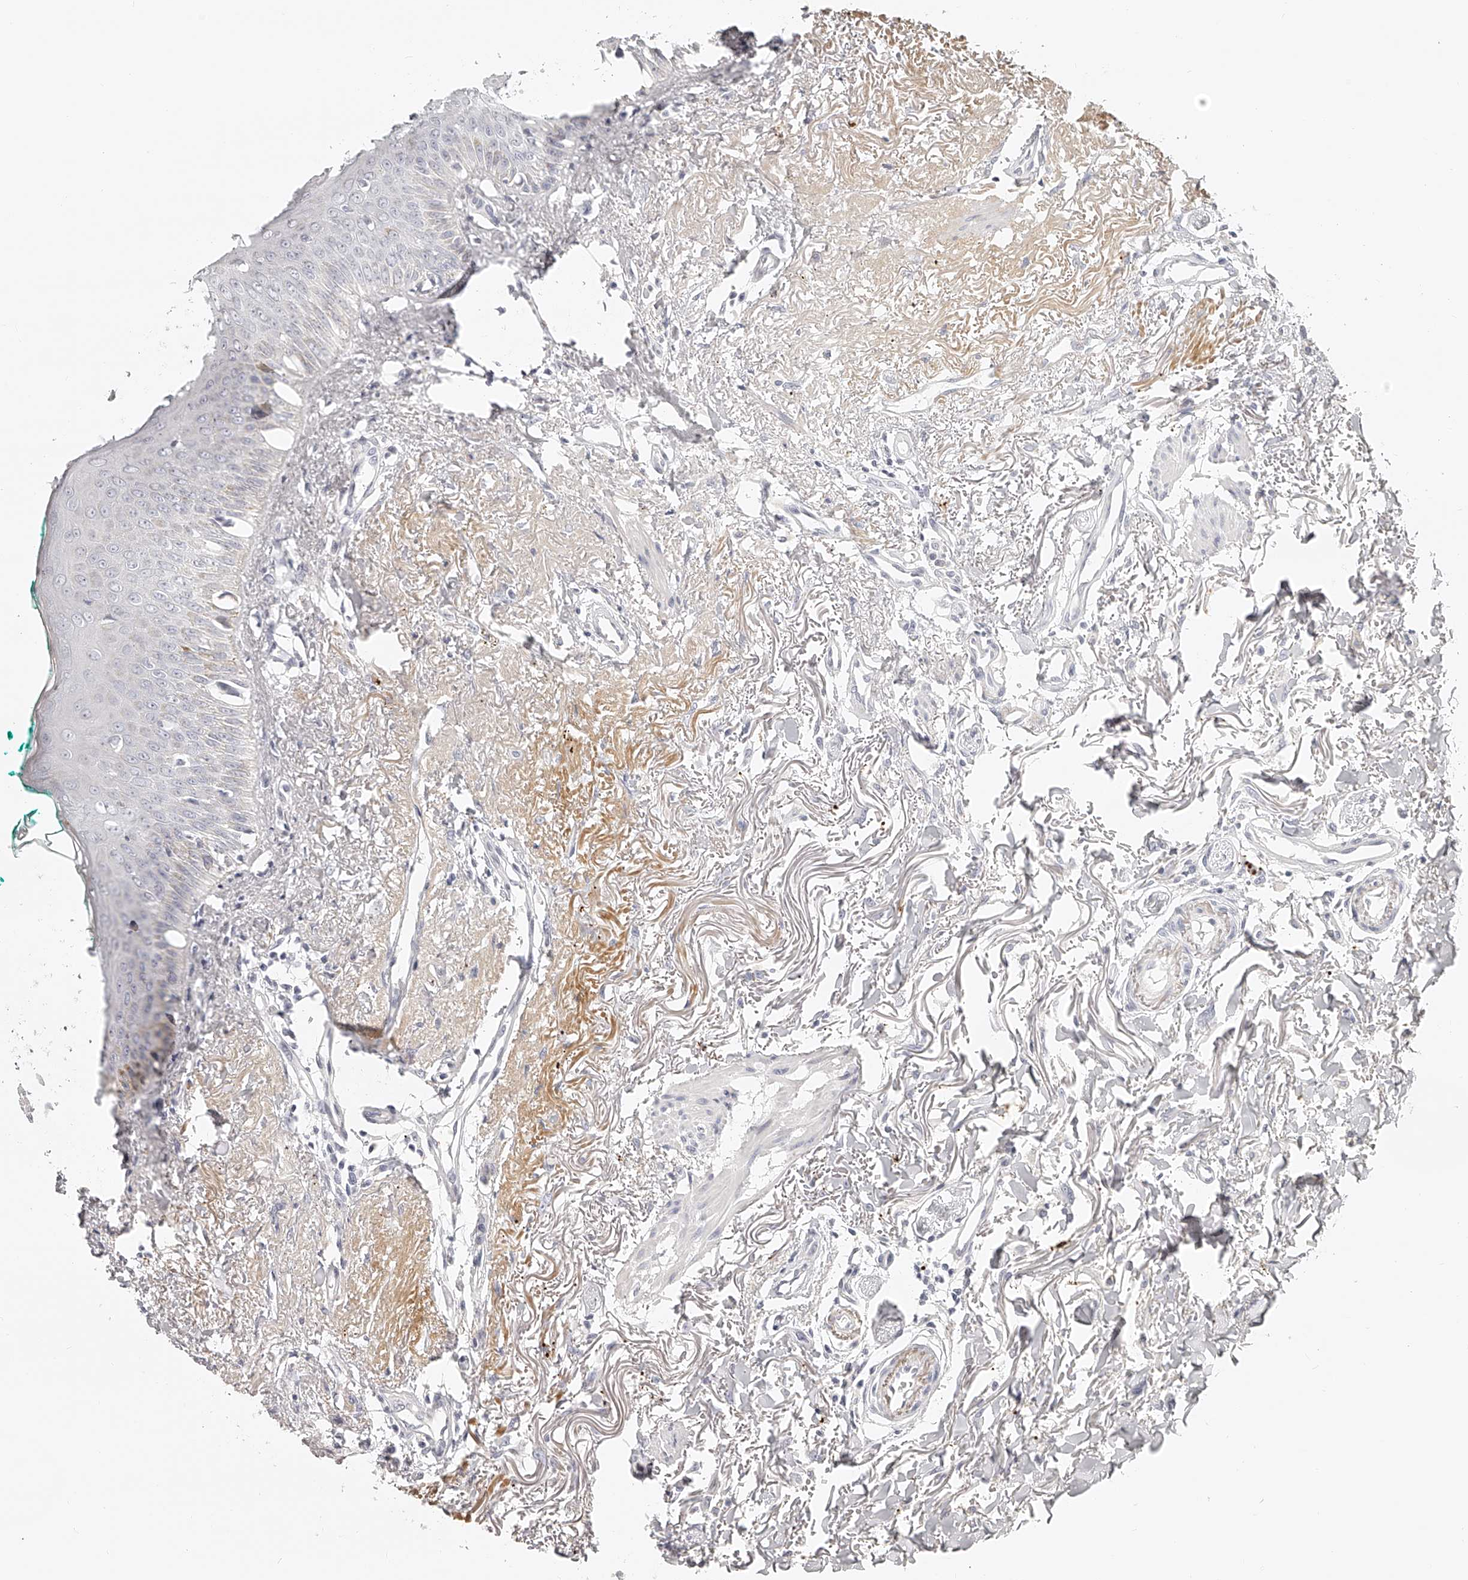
{"staining": {"intensity": "weak", "quantity": "<25%", "location": "cytoplasmic/membranous"}, "tissue": "oral mucosa", "cell_type": "Squamous epithelial cells", "image_type": "normal", "snomed": [{"axis": "morphology", "description": "Normal tissue, NOS"}, {"axis": "topography", "description": "Oral tissue"}], "caption": "DAB immunohistochemical staining of normal human oral mucosa reveals no significant positivity in squamous epithelial cells.", "gene": "ITGB3", "patient": {"sex": "female", "age": 70}}